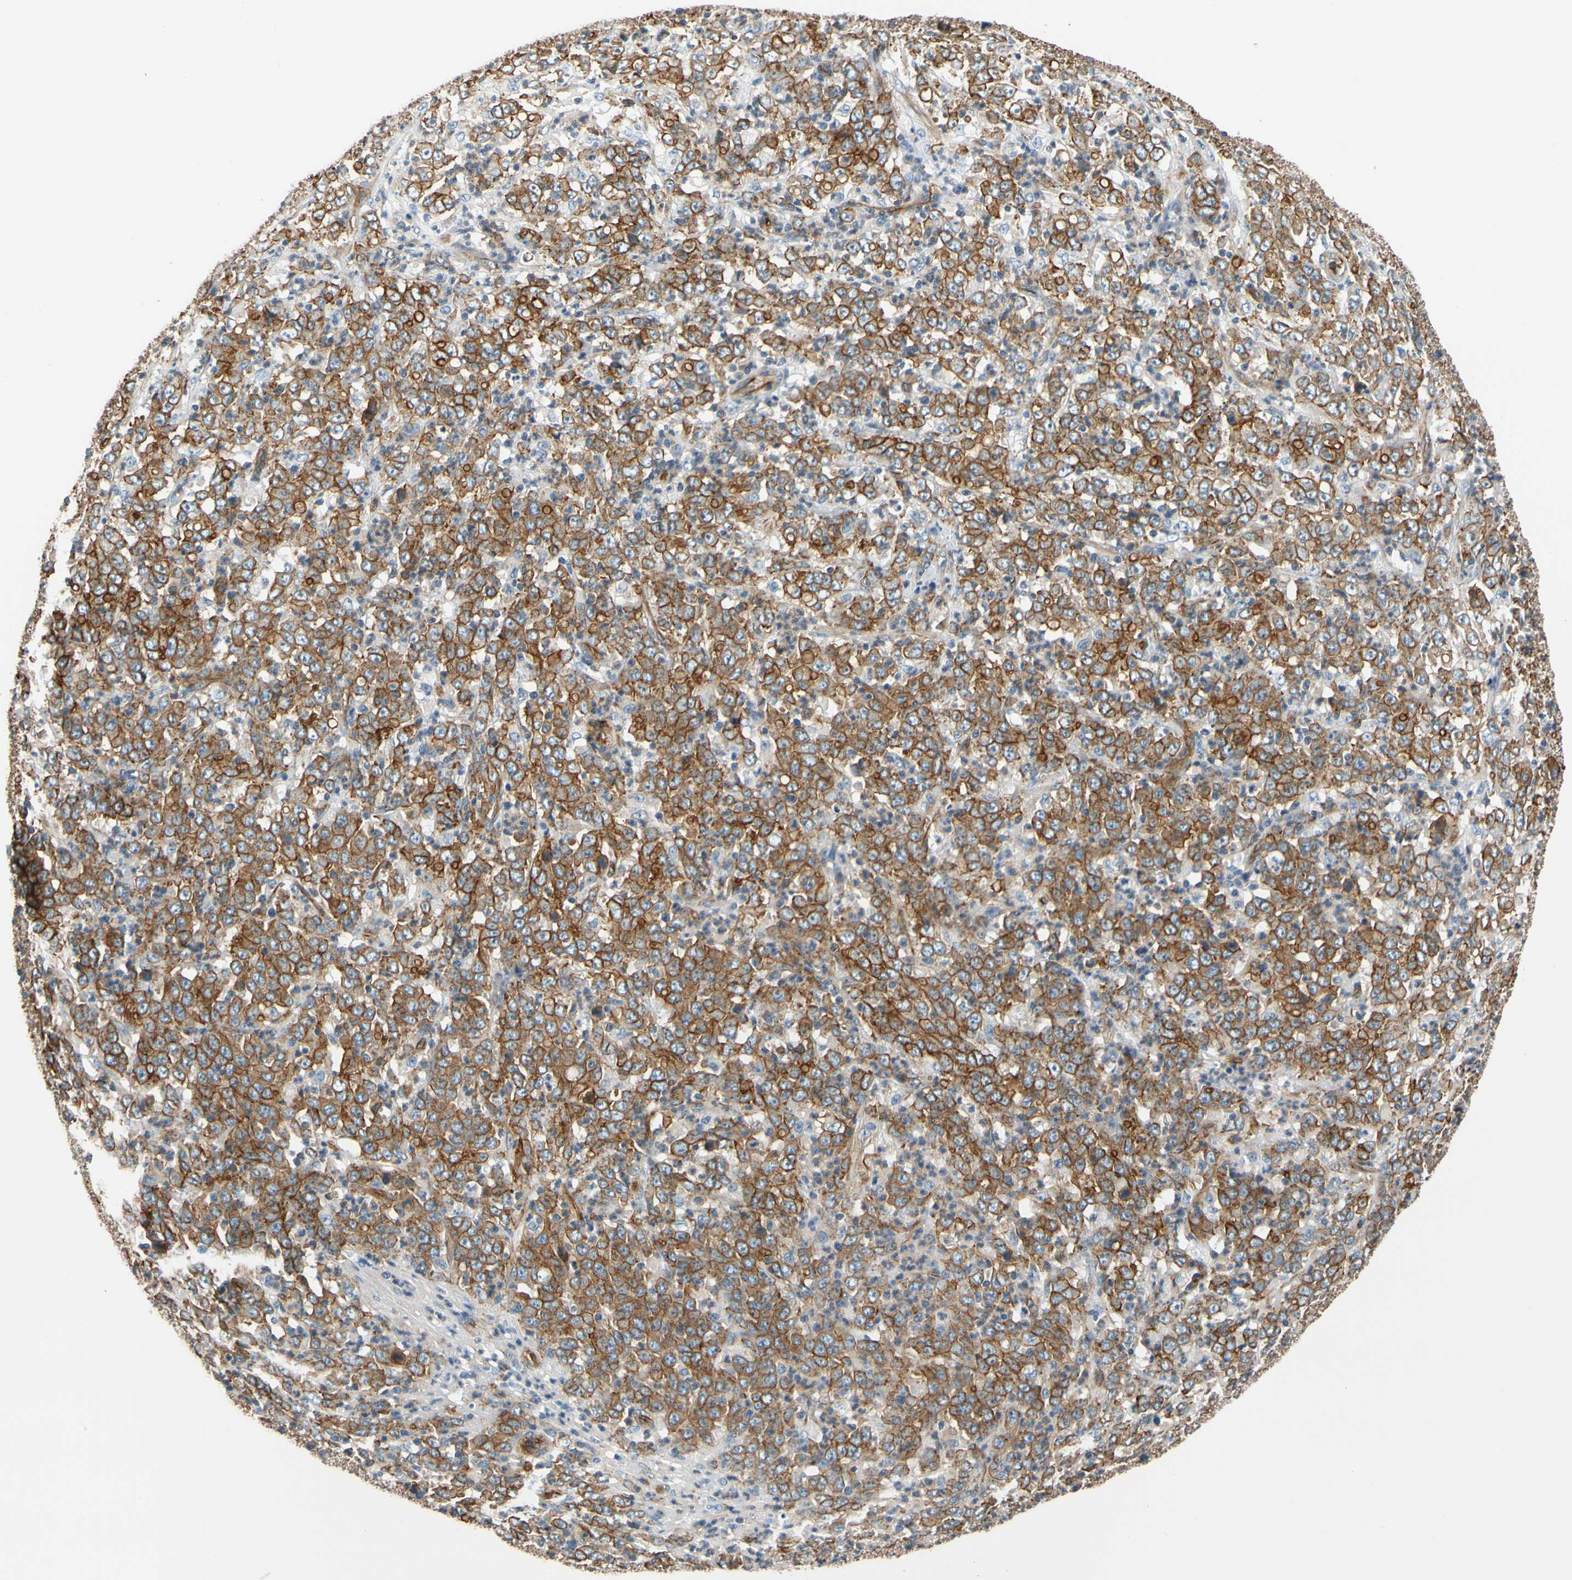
{"staining": {"intensity": "strong", "quantity": ">75%", "location": "cytoplasmic/membranous"}, "tissue": "stomach cancer", "cell_type": "Tumor cells", "image_type": "cancer", "snomed": [{"axis": "morphology", "description": "Adenocarcinoma, NOS"}, {"axis": "topography", "description": "Stomach, lower"}], "caption": "A high-resolution histopathology image shows IHC staining of adenocarcinoma (stomach), which exhibits strong cytoplasmic/membranous staining in about >75% of tumor cells. Using DAB (brown) and hematoxylin (blue) stains, captured at high magnification using brightfield microscopy.", "gene": "SPTAN1", "patient": {"sex": "female", "age": 71}}